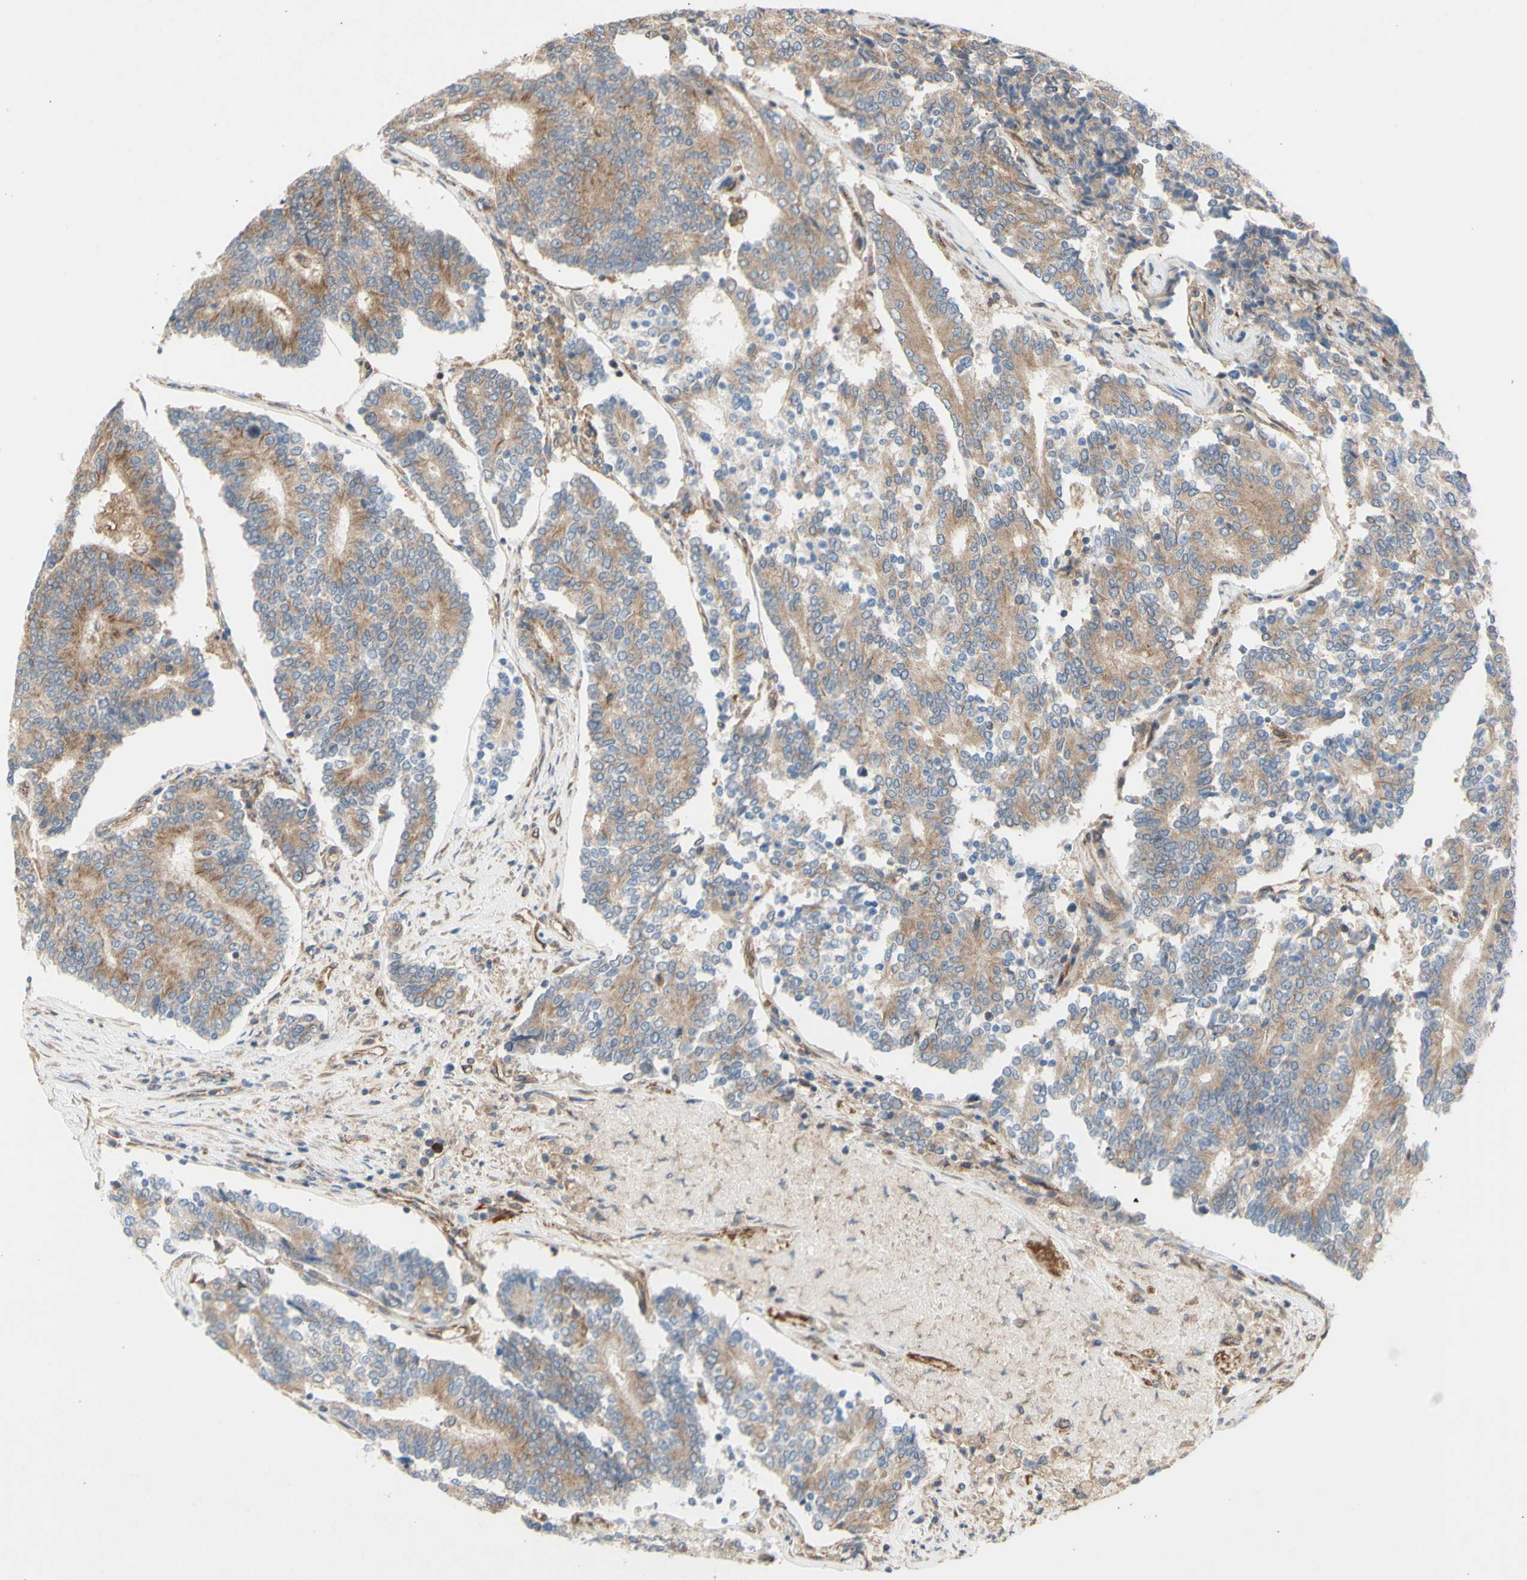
{"staining": {"intensity": "moderate", "quantity": ">75%", "location": "cytoplasmic/membranous"}, "tissue": "prostate cancer", "cell_type": "Tumor cells", "image_type": "cancer", "snomed": [{"axis": "morphology", "description": "Normal tissue, NOS"}, {"axis": "morphology", "description": "Adenocarcinoma, High grade"}, {"axis": "topography", "description": "Prostate"}, {"axis": "topography", "description": "Seminal veicle"}], "caption": "Immunohistochemistry (IHC) of human prostate cancer (adenocarcinoma (high-grade)) shows medium levels of moderate cytoplasmic/membranous positivity in approximately >75% of tumor cells. (IHC, brightfield microscopy, high magnification).", "gene": "KLC1", "patient": {"sex": "male", "age": 55}}